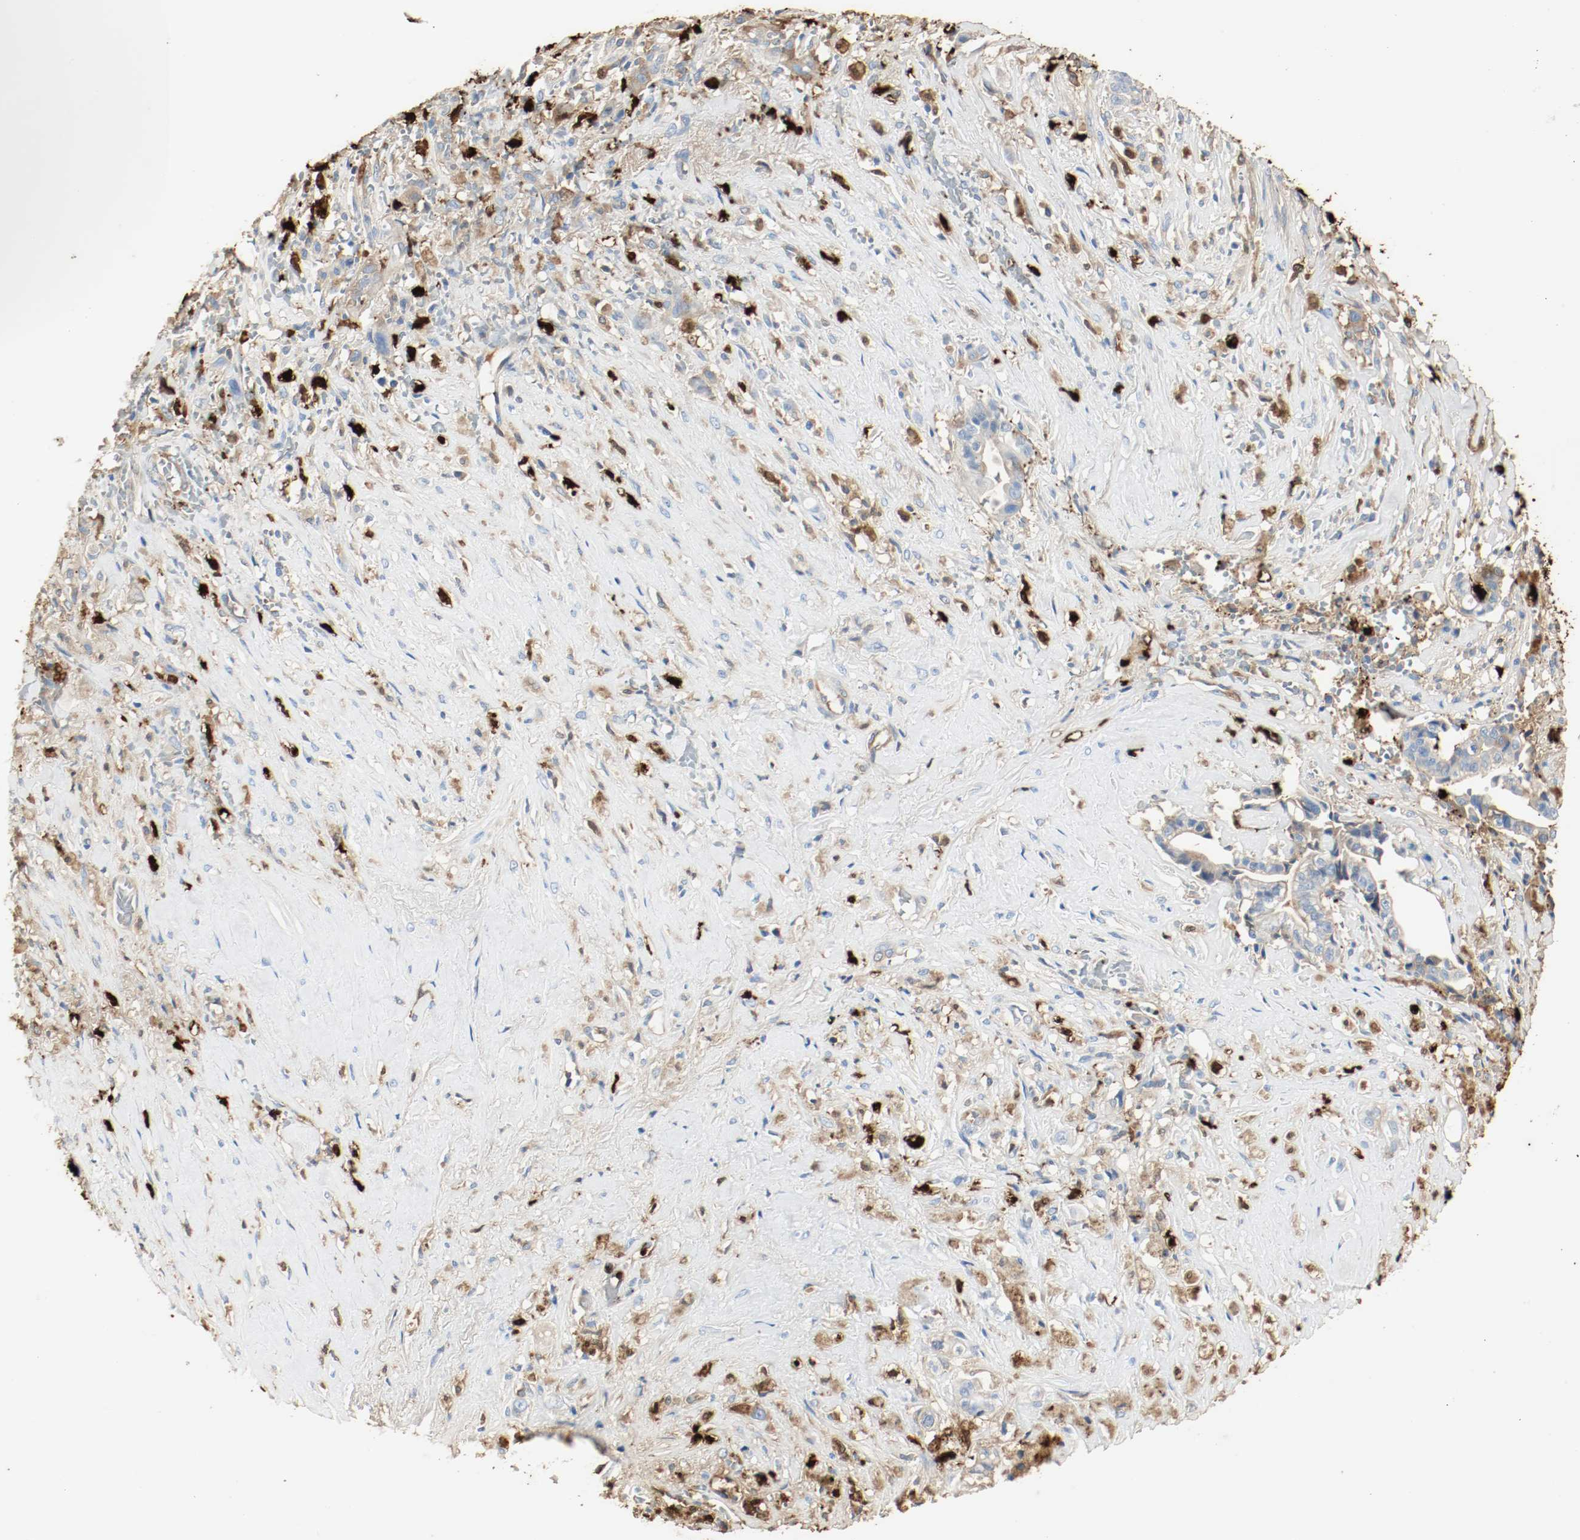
{"staining": {"intensity": "weak", "quantity": "25%-75%", "location": "cytoplasmic/membranous"}, "tissue": "liver cancer", "cell_type": "Tumor cells", "image_type": "cancer", "snomed": [{"axis": "morphology", "description": "Cholangiocarcinoma"}, {"axis": "topography", "description": "Liver"}], "caption": "Immunohistochemical staining of liver cholangiocarcinoma shows low levels of weak cytoplasmic/membranous positivity in about 25%-75% of tumor cells.", "gene": "S100A9", "patient": {"sex": "female", "age": 70}}